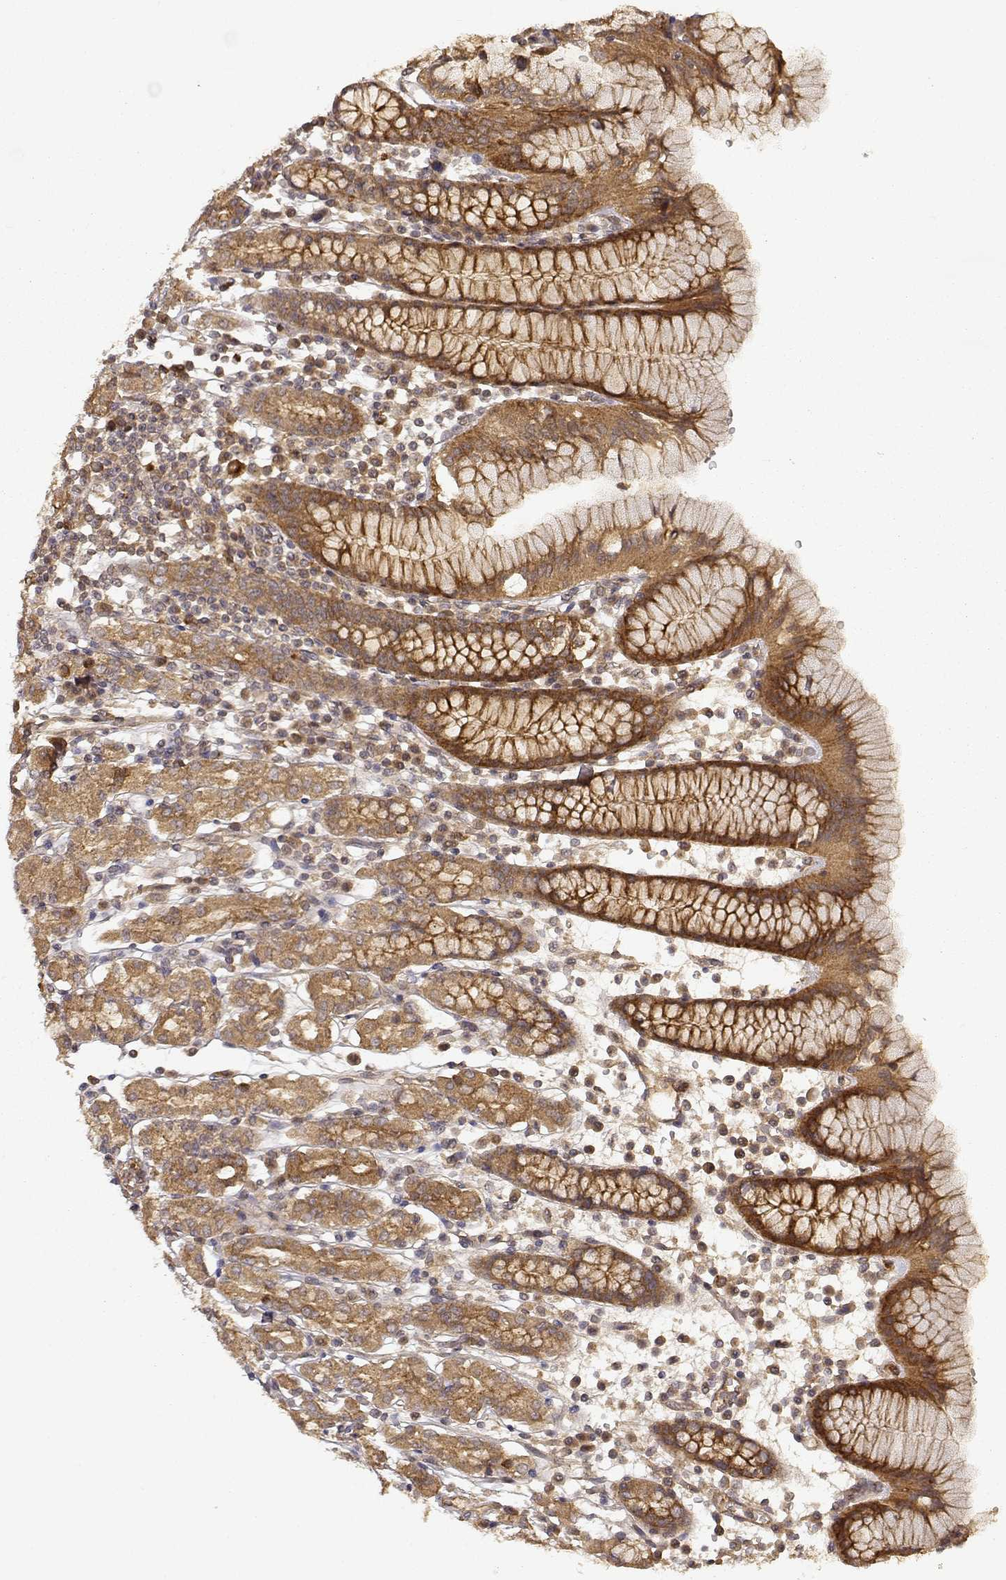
{"staining": {"intensity": "moderate", "quantity": ">75%", "location": "cytoplasmic/membranous"}, "tissue": "stomach", "cell_type": "Glandular cells", "image_type": "normal", "snomed": [{"axis": "morphology", "description": "Normal tissue, NOS"}, {"axis": "topography", "description": "Stomach, upper"}, {"axis": "topography", "description": "Stomach"}], "caption": "Immunohistochemistry staining of normal stomach, which exhibits medium levels of moderate cytoplasmic/membranous positivity in approximately >75% of glandular cells indicating moderate cytoplasmic/membranous protein positivity. The staining was performed using DAB (brown) for protein detection and nuclei were counterstained in hematoxylin (blue).", "gene": "CDK5RAP2", "patient": {"sex": "male", "age": 62}}